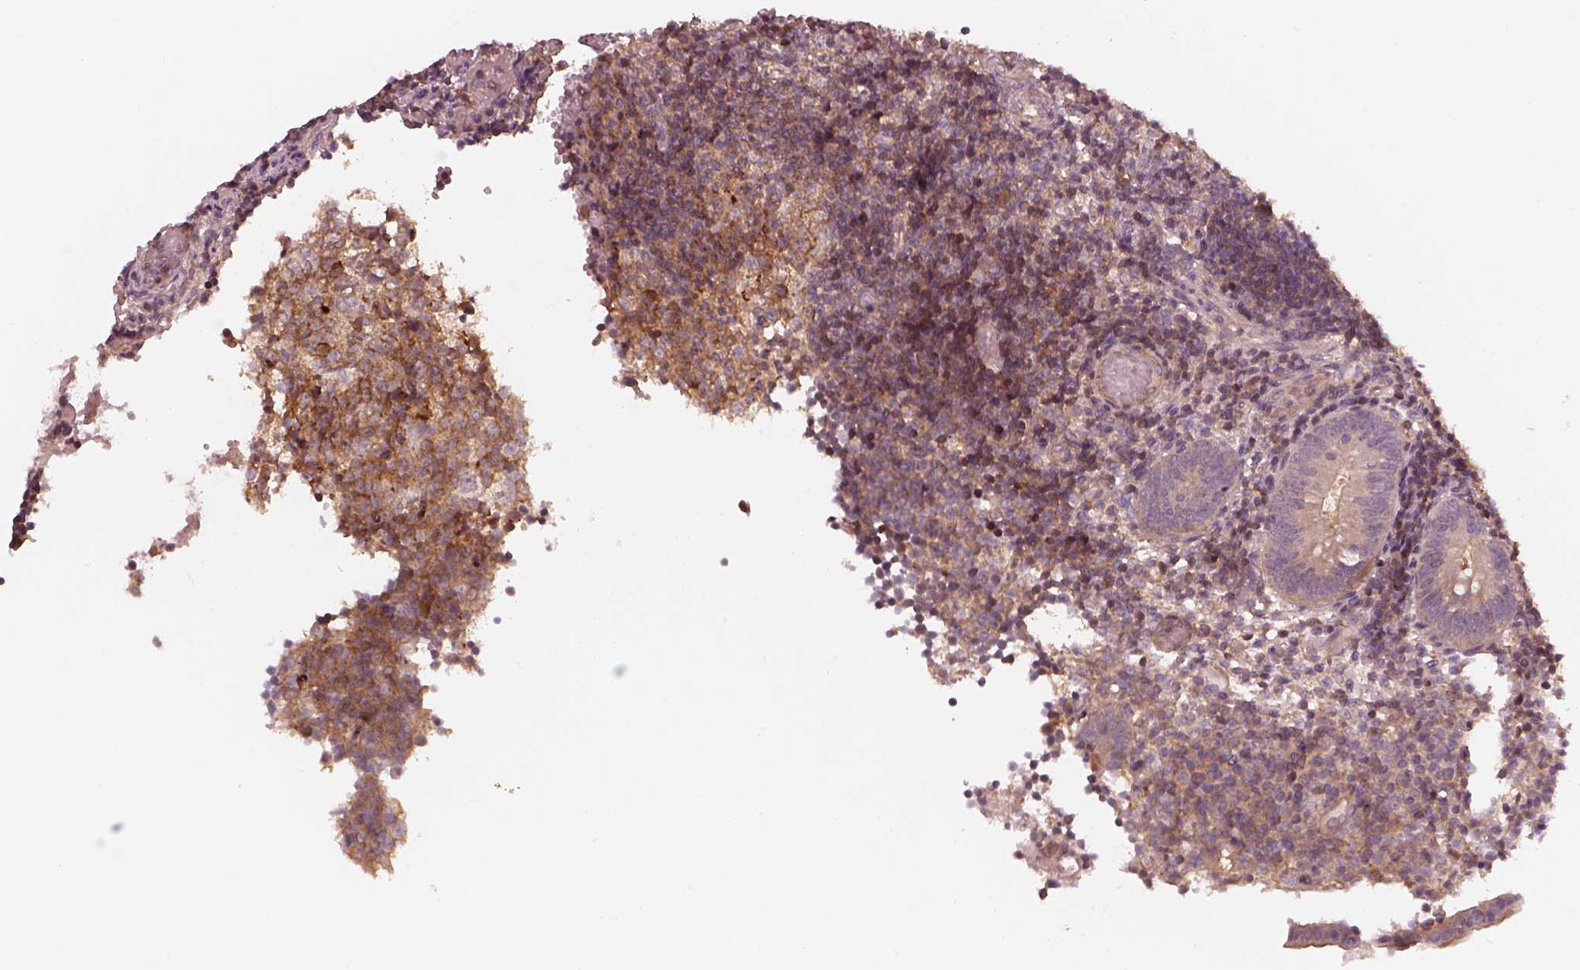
{"staining": {"intensity": "moderate", "quantity": ">75%", "location": "cytoplasmic/membranous"}, "tissue": "appendix", "cell_type": "Glandular cells", "image_type": "normal", "snomed": [{"axis": "morphology", "description": "Normal tissue, NOS"}, {"axis": "topography", "description": "Appendix"}], "caption": "Appendix stained with immunohistochemistry (IHC) reveals moderate cytoplasmic/membranous positivity in about >75% of glandular cells.", "gene": "FAM107B", "patient": {"sex": "female", "age": 32}}